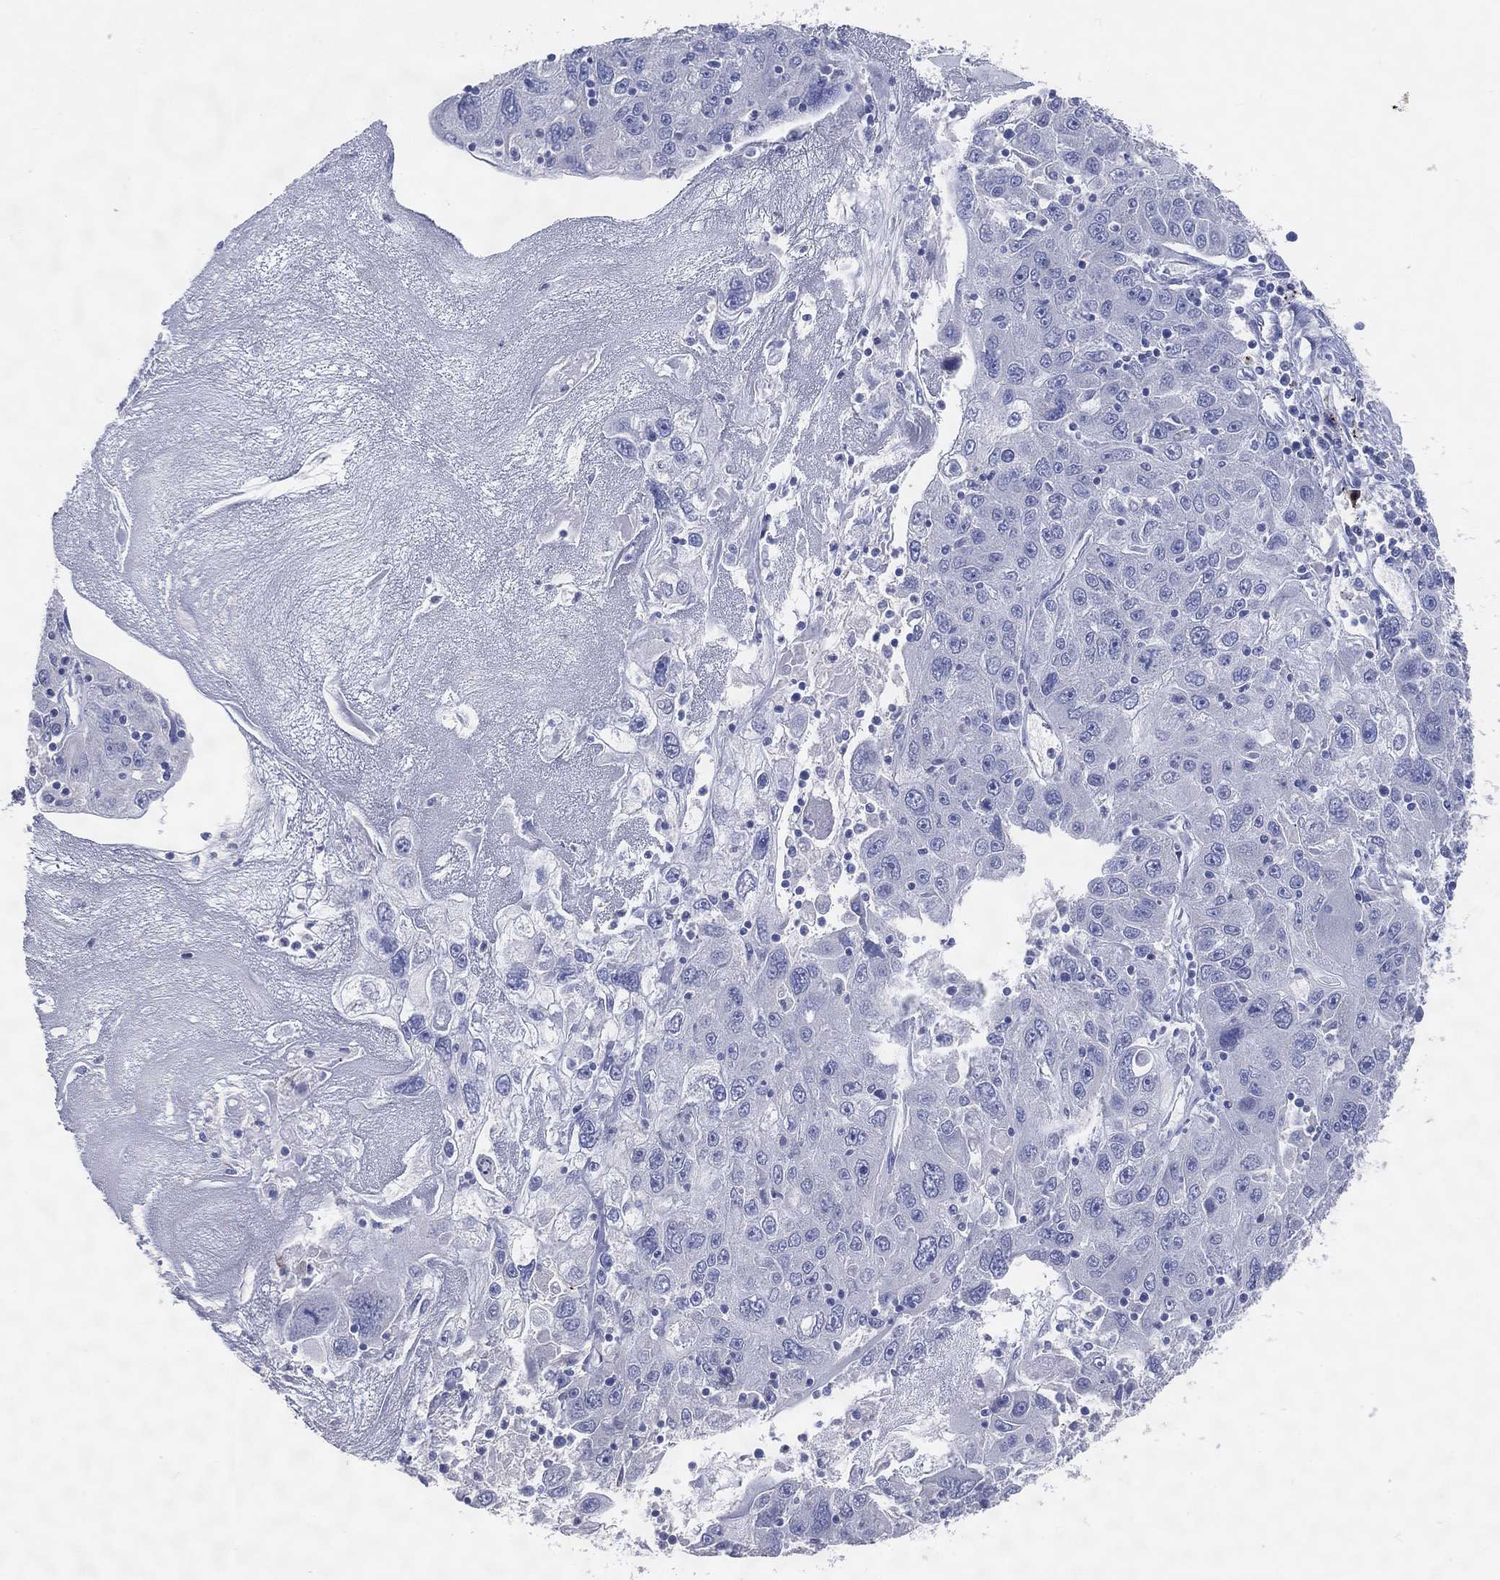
{"staining": {"intensity": "negative", "quantity": "none", "location": "none"}, "tissue": "stomach cancer", "cell_type": "Tumor cells", "image_type": "cancer", "snomed": [{"axis": "morphology", "description": "Adenocarcinoma, NOS"}, {"axis": "topography", "description": "Stomach"}], "caption": "Immunohistochemistry (IHC) of human stomach adenocarcinoma displays no expression in tumor cells. (Brightfield microscopy of DAB (3,3'-diaminobenzidine) immunohistochemistry at high magnification).", "gene": "DNAH6", "patient": {"sex": "male", "age": 56}}